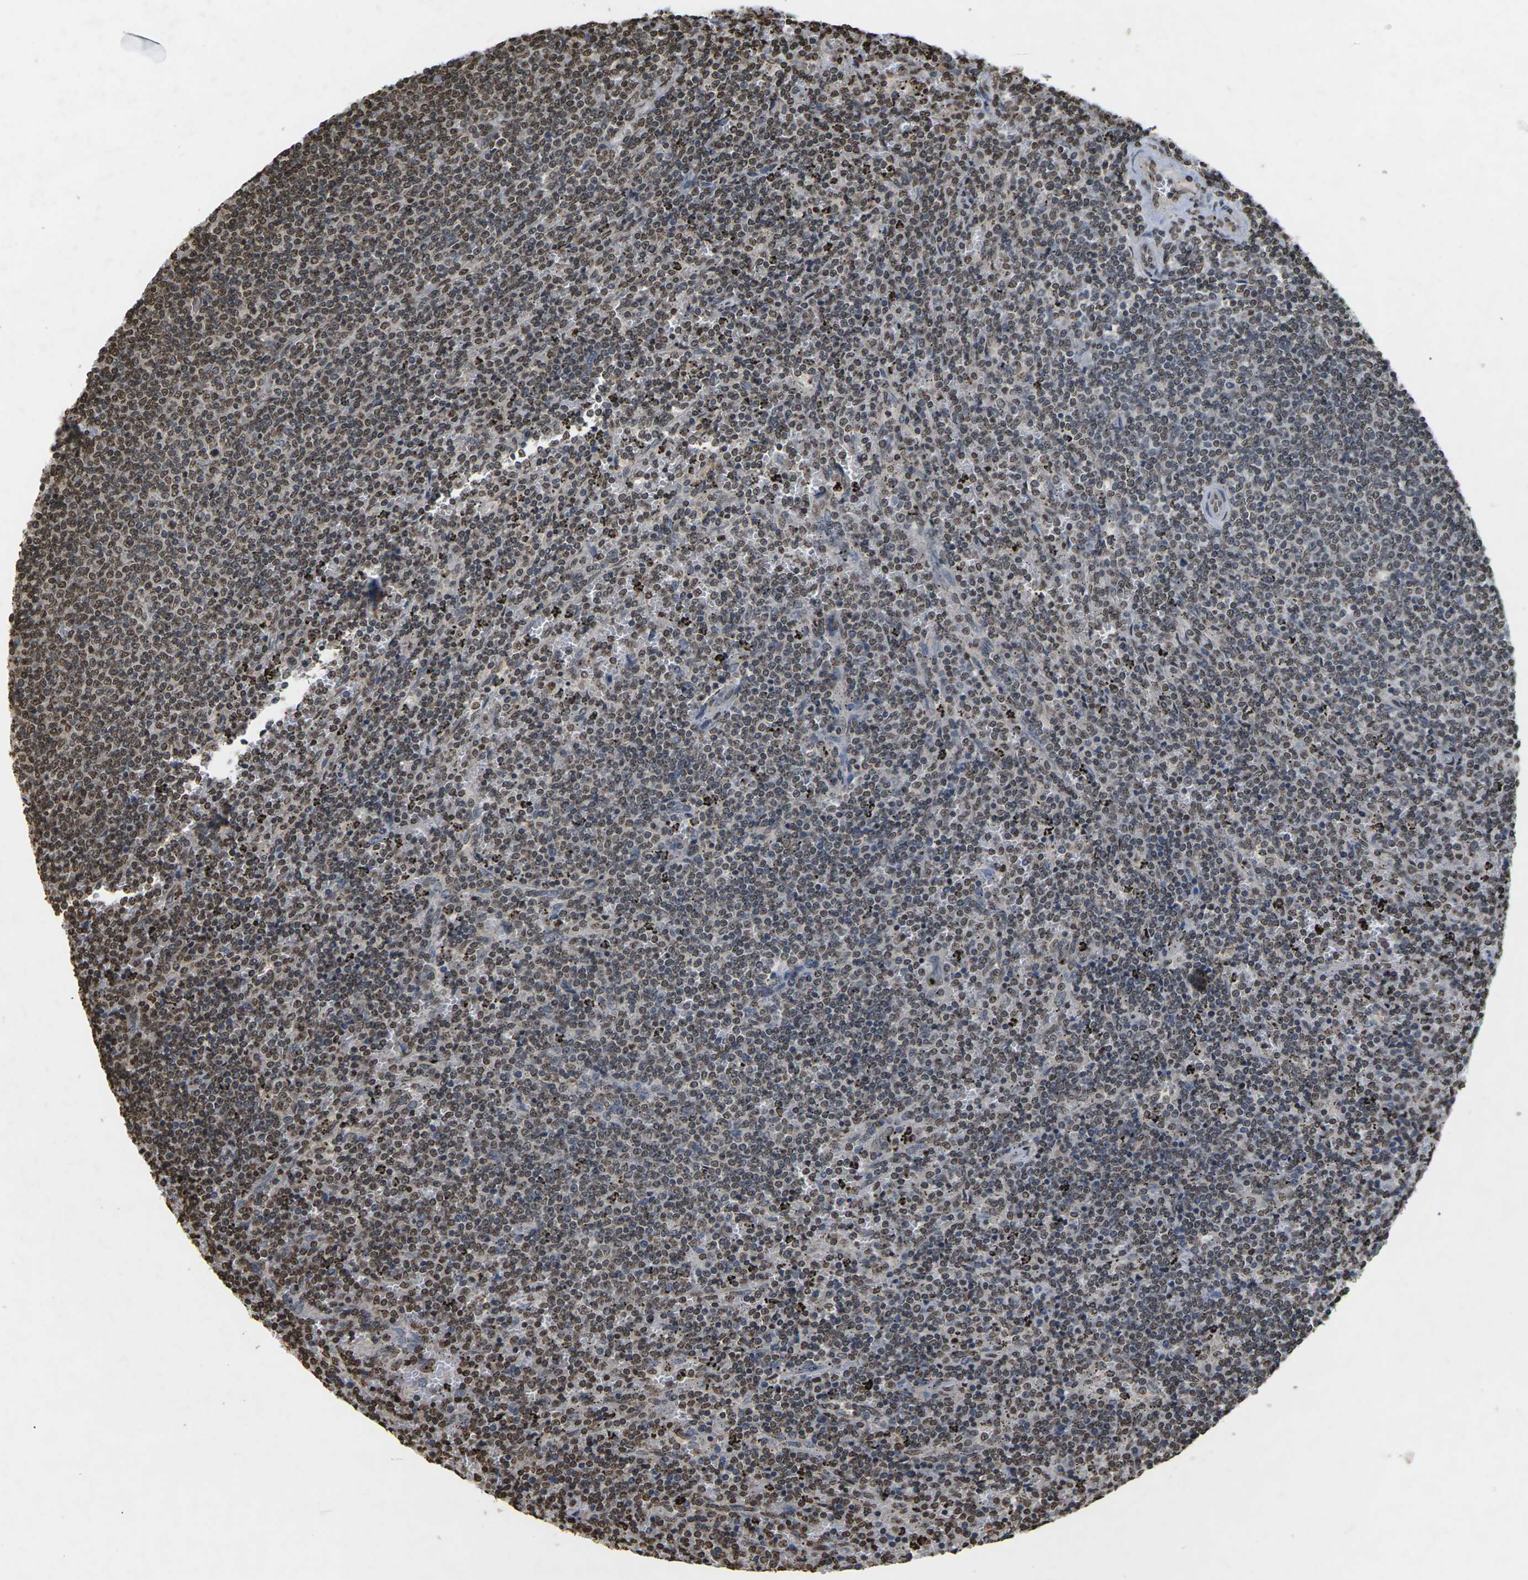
{"staining": {"intensity": "weak", "quantity": ">75%", "location": "nuclear"}, "tissue": "lymphoma", "cell_type": "Tumor cells", "image_type": "cancer", "snomed": [{"axis": "morphology", "description": "Malignant lymphoma, non-Hodgkin's type, Low grade"}, {"axis": "topography", "description": "Spleen"}], "caption": "IHC (DAB) staining of human low-grade malignant lymphoma, non-Hodgkin's type demonstrates weak nuclear protein positivity in about >75% of tumor cells.", "gene": "EMSY", "patient": {"sex": "female", "age": 50}}